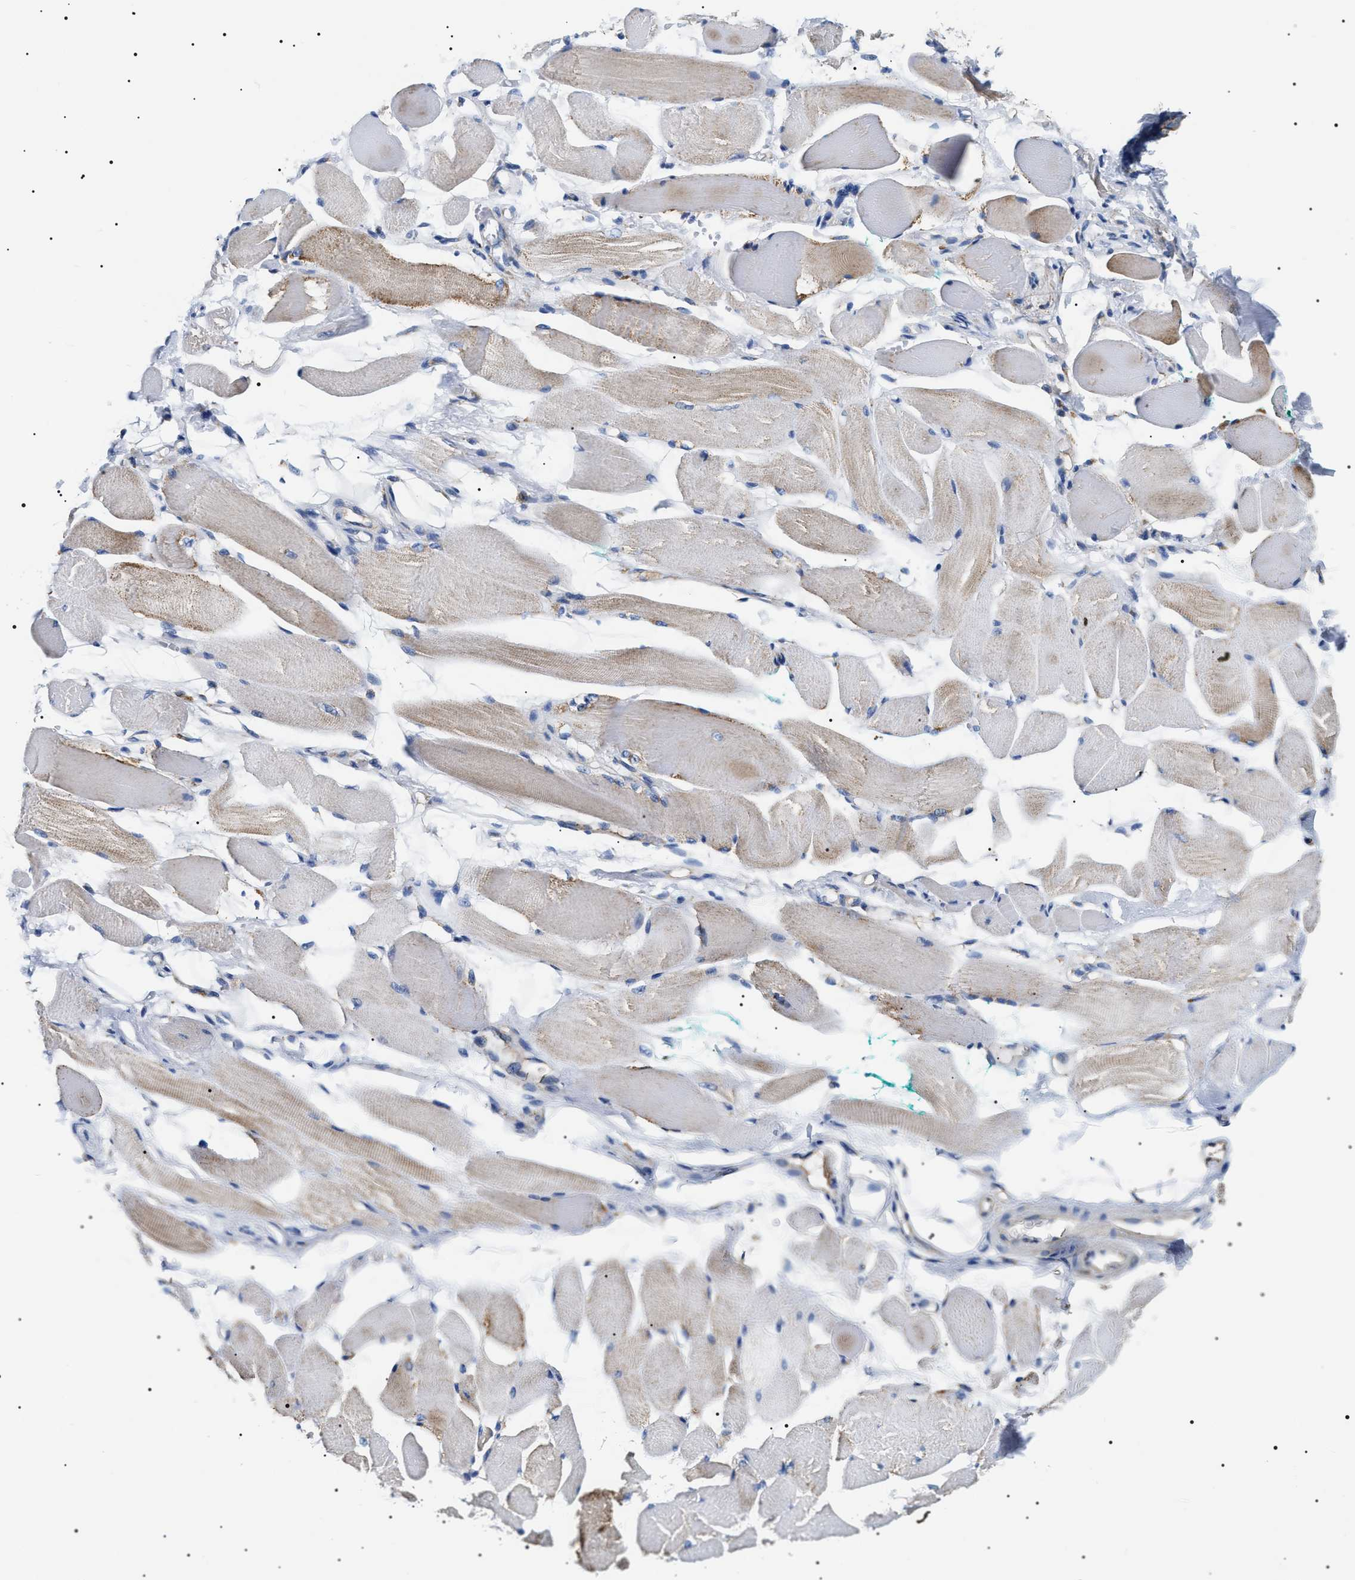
{"staining": {"intensity": "weak", "quantity": "<25%", "location": "cytoplasmic/membranous"}, "tissue": "skeletal muscle", "cell_type": "Myocytes", "image_type": "normal", "snomed": [{"axis": "morphology", "description": "Normal tissue, NOS"}, {"axis": "topography", "description": "Skeletal muscle"}, {"axis": "topography", "description": "Peripheral nerve tissue"}], "caption": "Immunohistochemistry (IHC) photomicrograph of unremarkable human skeletal muscle stained for a protein (brown), which shows no staining in myocytes.", "gene": "OXSM", "patient": {"sex": "female", "age": 84}}